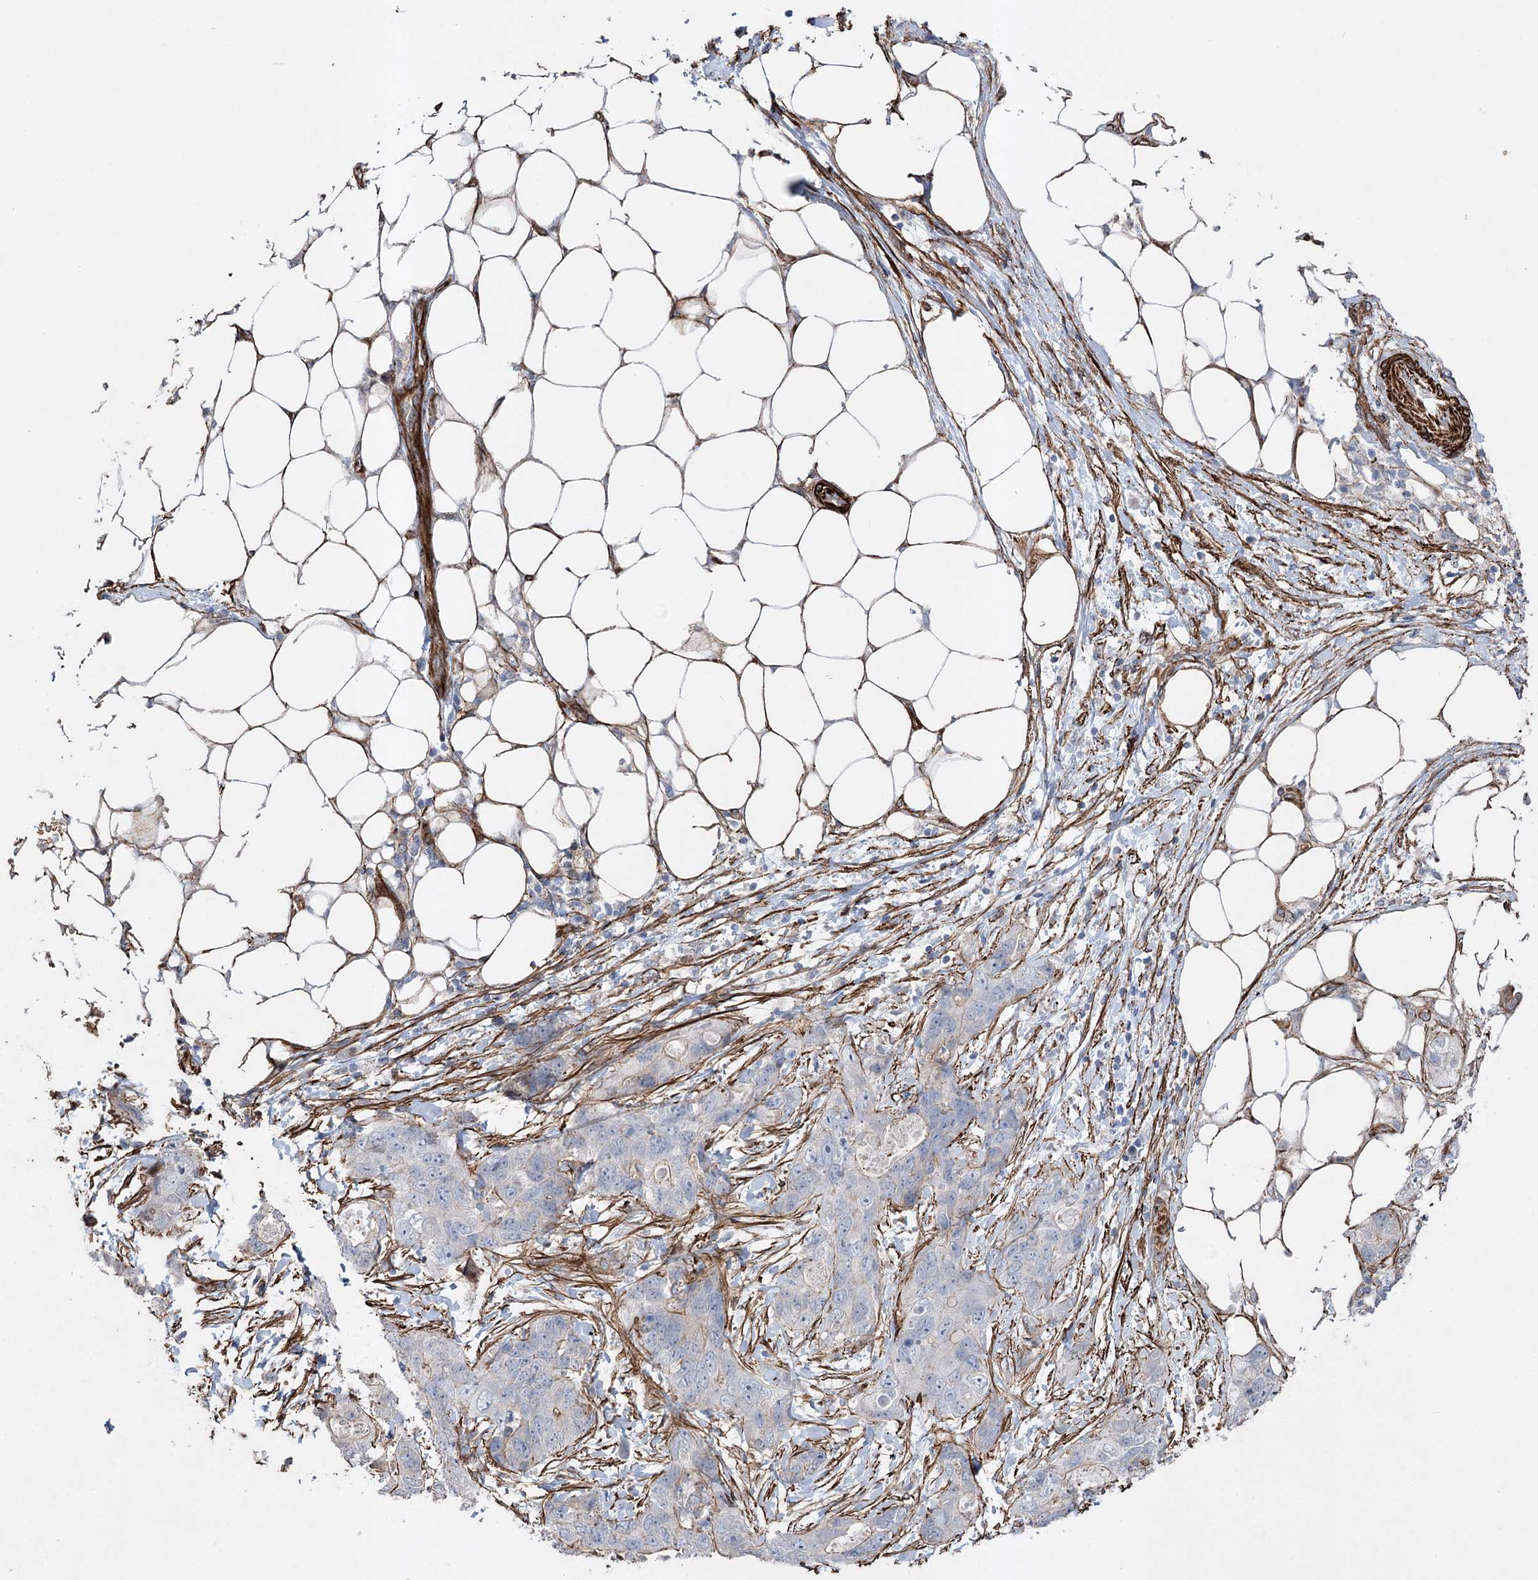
{"staining": {"intensity": "moderate", "quantity": "<25%", "location": "cytoplasmic/membranous"}, "tissue": "stomach cancer", "cell_type": "Tumor cells", "image_type": "cancer", "snomed": [{"axis": "morphology", "description": "Adenocarcinoma, NOS"}, {"axis": "topography", "description": "Stomach"}], "caption": "IHC micrograph of neoplastic tissue: adenocarcinoma (stomach) stained using immunohistochemistry (IHC) shows low levels of moderate protein expression localized specifically in the cytoplasmic/membranous of tumor cells, appearing as a cytoplasmic/membranous brown color.", "gene": "ARHGAP20", "patient": {"sex": "female", "age": 89}}